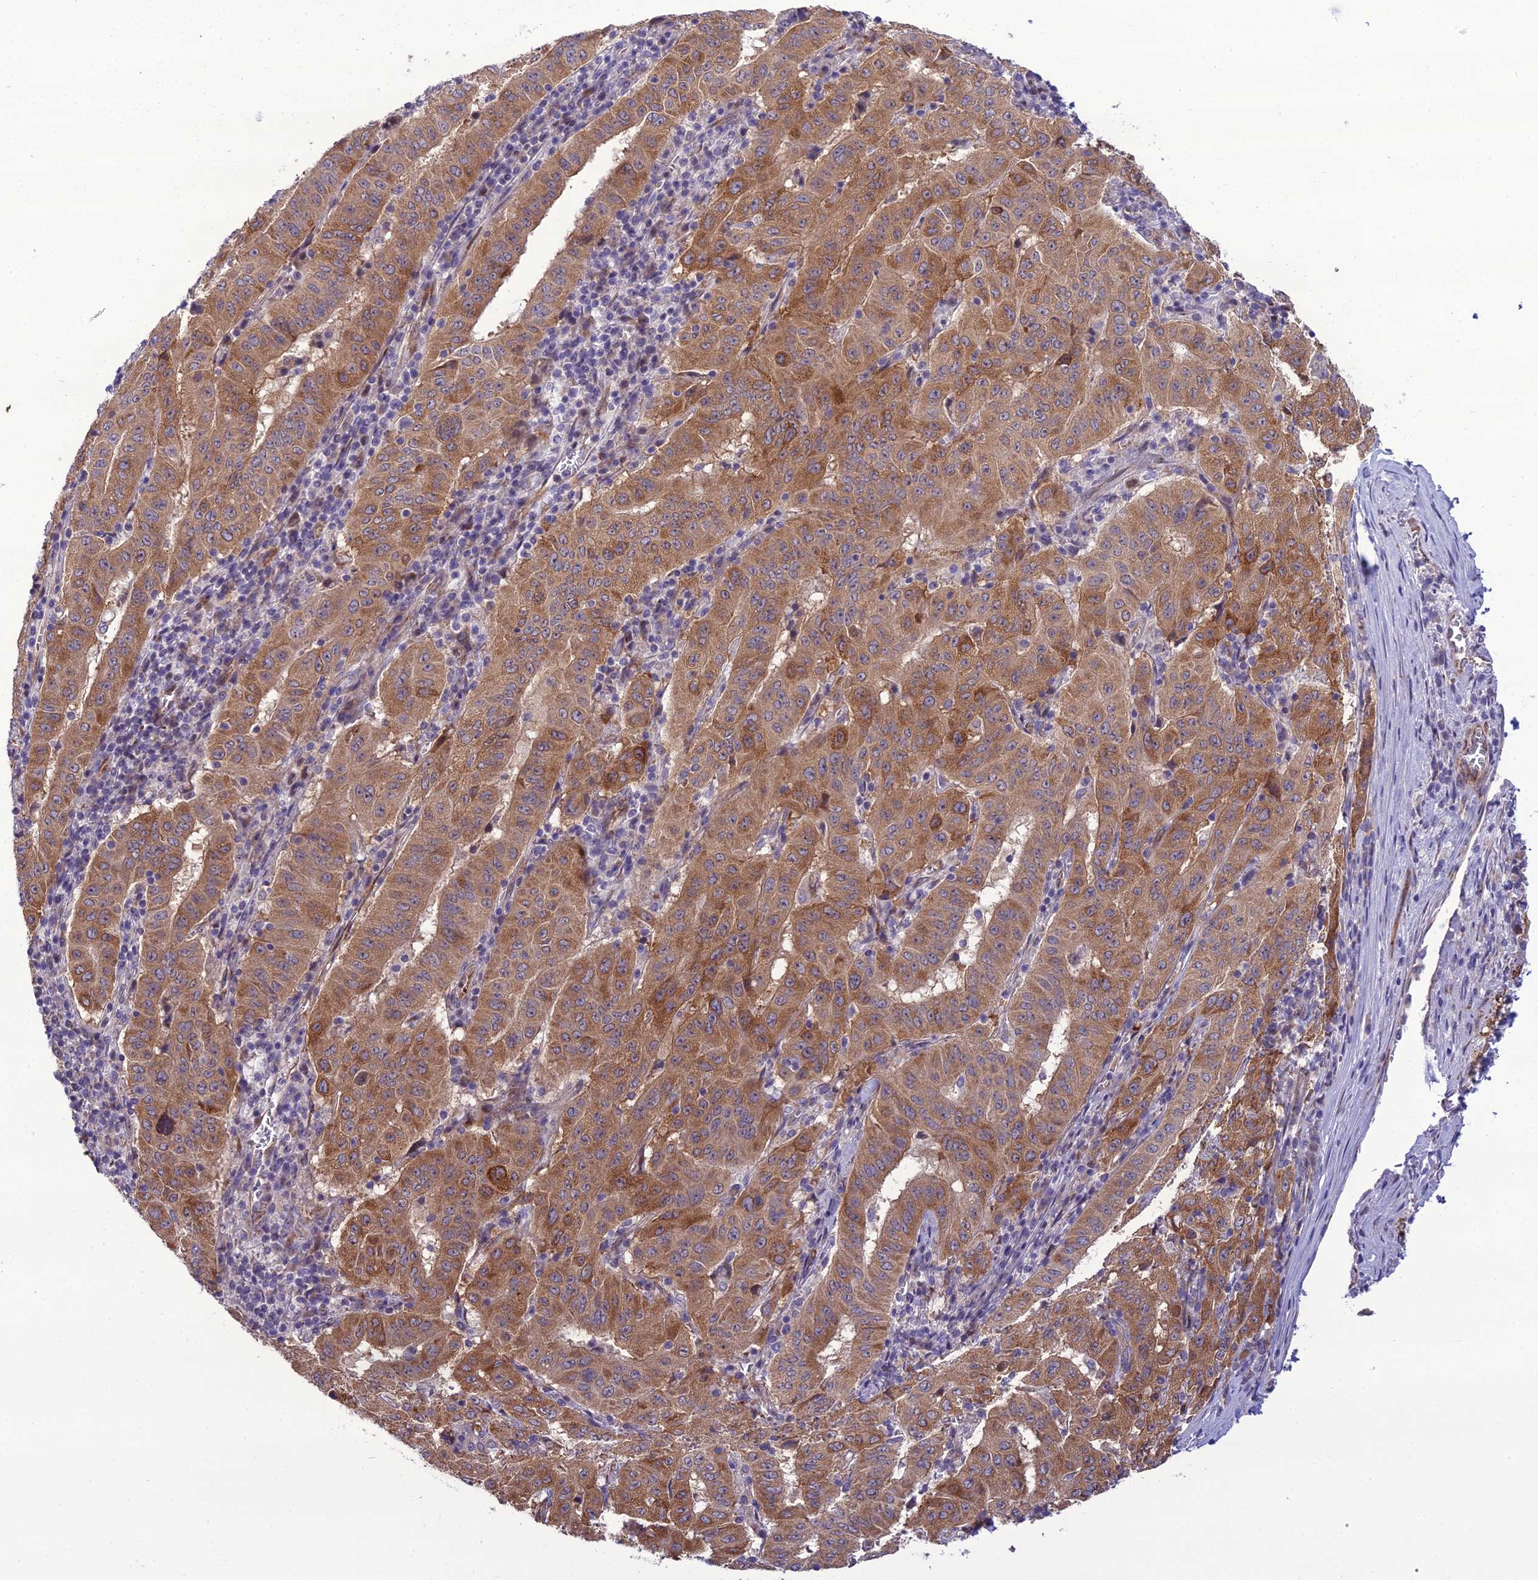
{"staining": {"intensity": "moderate", "quantity": ">75%", "location": "cytoplasmic/membranous"}, "tissue": "pancreatic cancer", "cell_type": "Tumor cells", "image_type": "cancer", "snomed": [{"axis": "morphology", "description": "Adenocarcinoma, NOS"}, {"axis": "topography", "description": "Pancreas"}], "caption": "Protein analysis of pancreatic cancer tissue exhibits moderate cytoplasmic/membranous positivity in approximately >75% of tumor cells. (DAB (3,3'-diaminobenzidine) = brown stain, brightfield microscopy at high magnification).", "gene": "NODAL", "patient": {"sex": "male", "age": 63}}